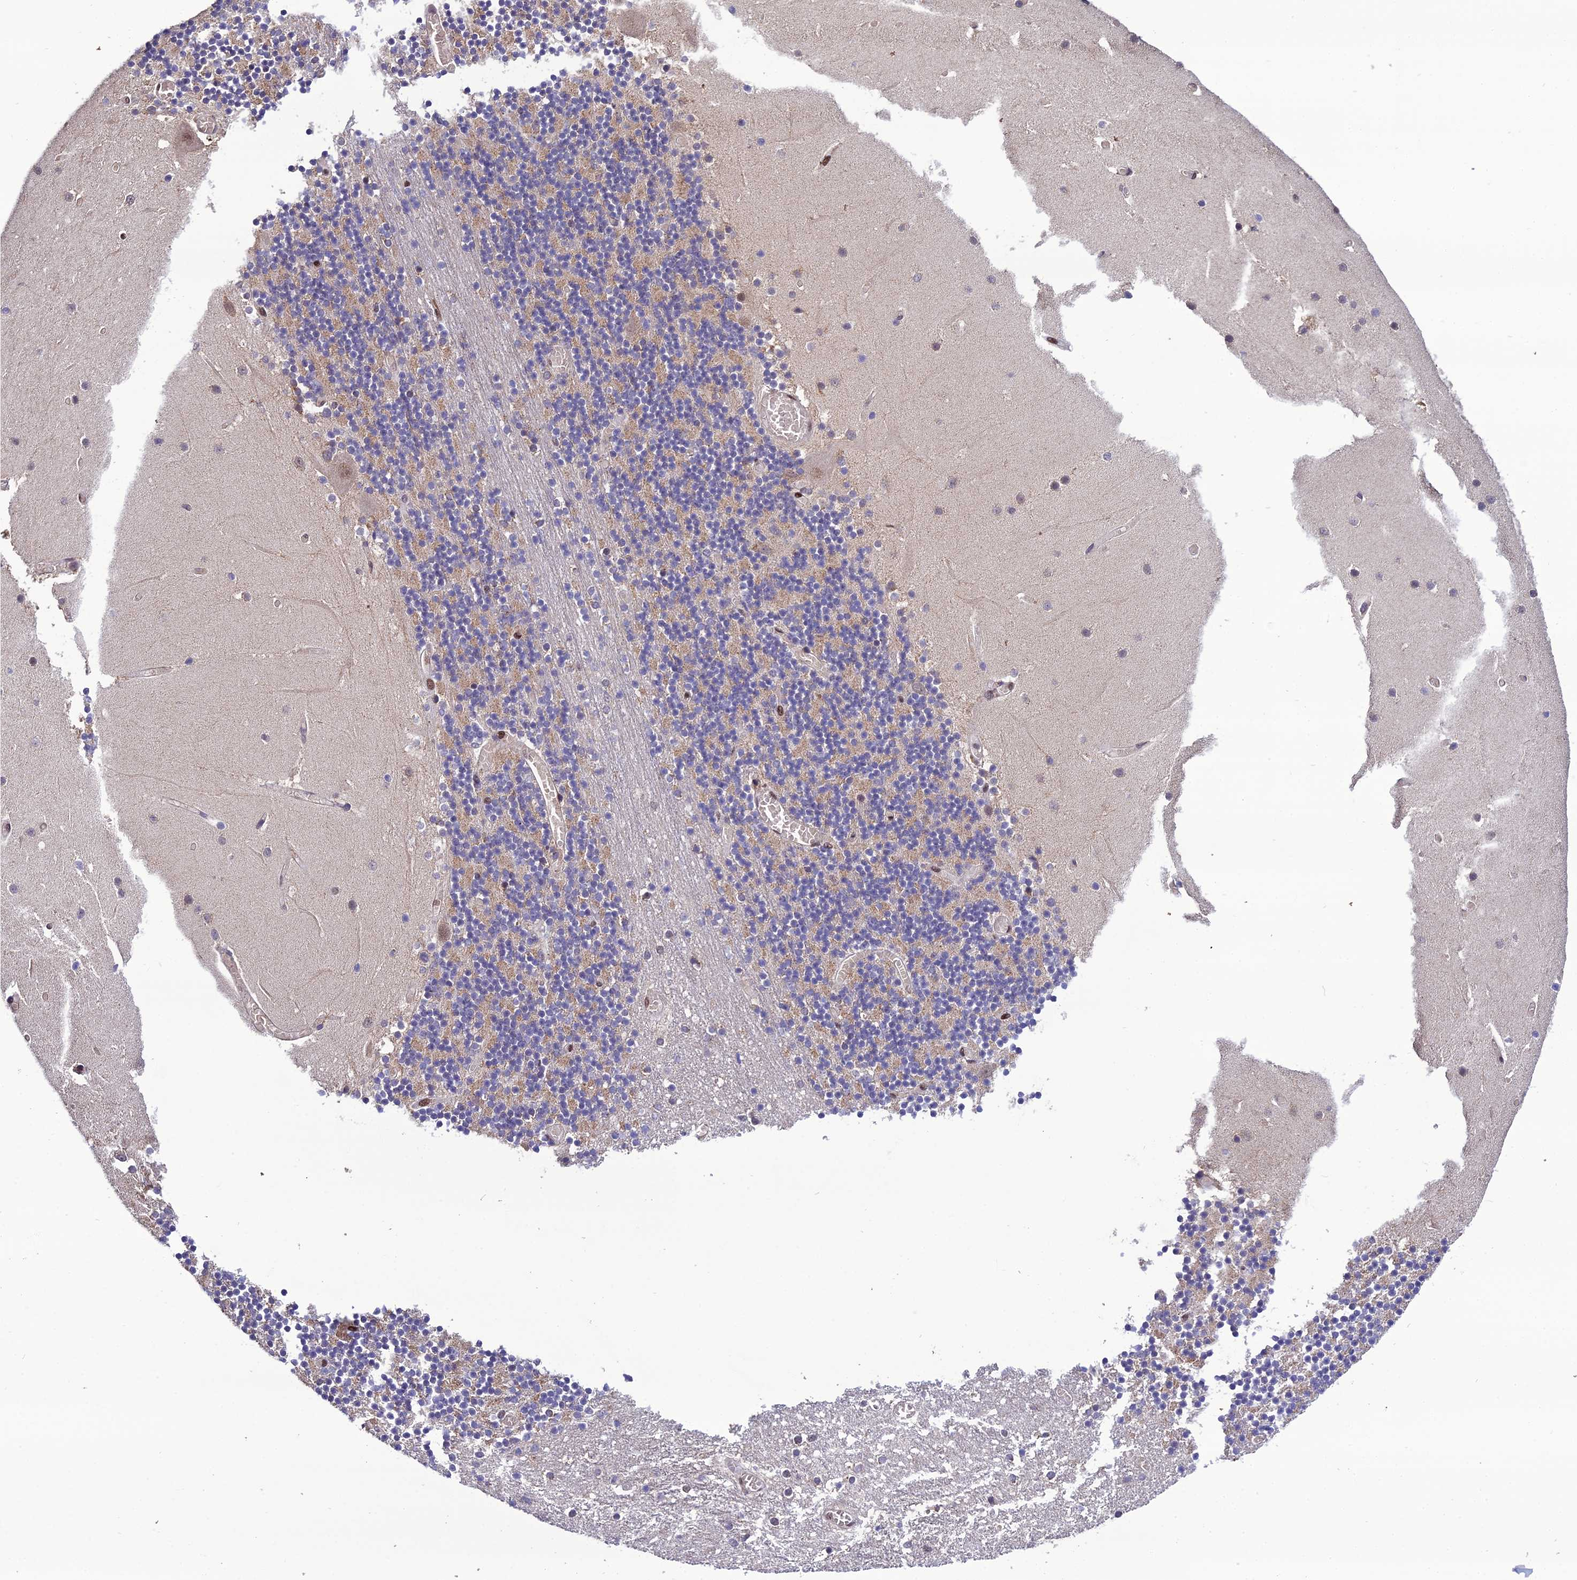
{"staining": {"intensity": "moderate", "quantity": "25%-75%", "location": "cytoplasmic/membranous"}, "tissue": "cerebellum", "cell_type": "Cells in granular layer", "image_type": "normal", "snomed": [{"axis": "morphology", "description": "Normal tissue, NOS"}, {"axis": "topography", "description": "Cerebellum"}], "caption": "Brown immunohistochemical staining in normal human cerebellum demonstrates moderate cytoplasmic/membranous positivity in approximately 25%-75% of cells in granular layer. (DAB = brown stain, brightfield microscopy at high magnification).", "gene": "ARL2", "patient": {"sex": "female", "age": 28}}